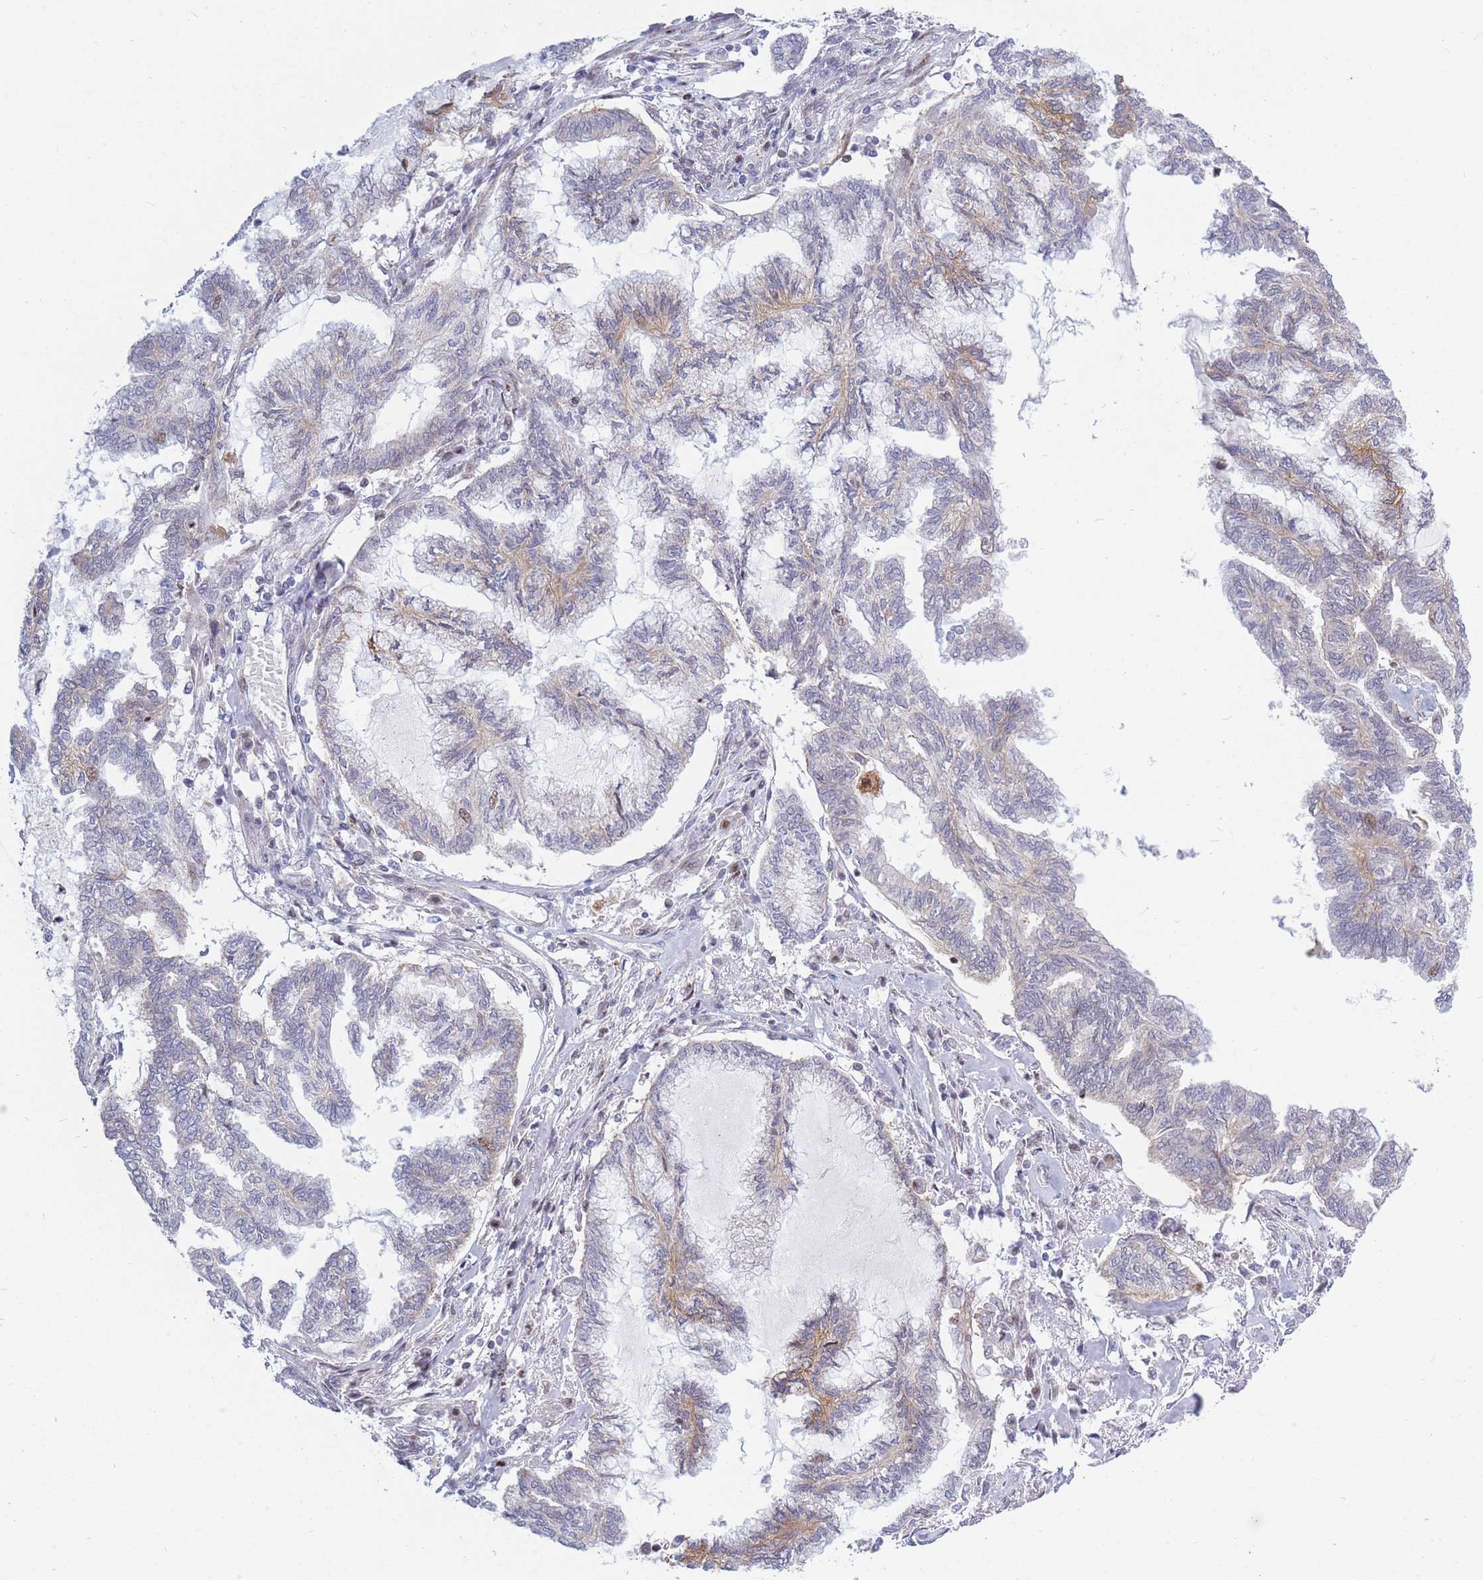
{"staining": {"intensity": "weak", "quantity": "<25%", "location": "cytoplasmic/membranous"}, "tissue": "endometrial cancer", "cell_type": "Tumor cells", "image_type": "cancer", "snomed": [{"axis": "morphology", "description": "Adenocarcinoma, NOS"}, {"axis": "topography", "description": "Endometrium"}], "caption": "High magnification brightfield microscopy of endometrial cancer (adenocarcinoma) stained with DAB (3,3'-diaminobenzidine) (brown) and counterstained with hematoxylin (blue): tumor cells show no significant positivity. The staining is performed using DAB (3,3'-diaminobenzidine) brown chromogen with nuclei counter-stained in using hematoxylin.", "gene": "MOB4", "patient": {"sex": "female", "age": 86}}